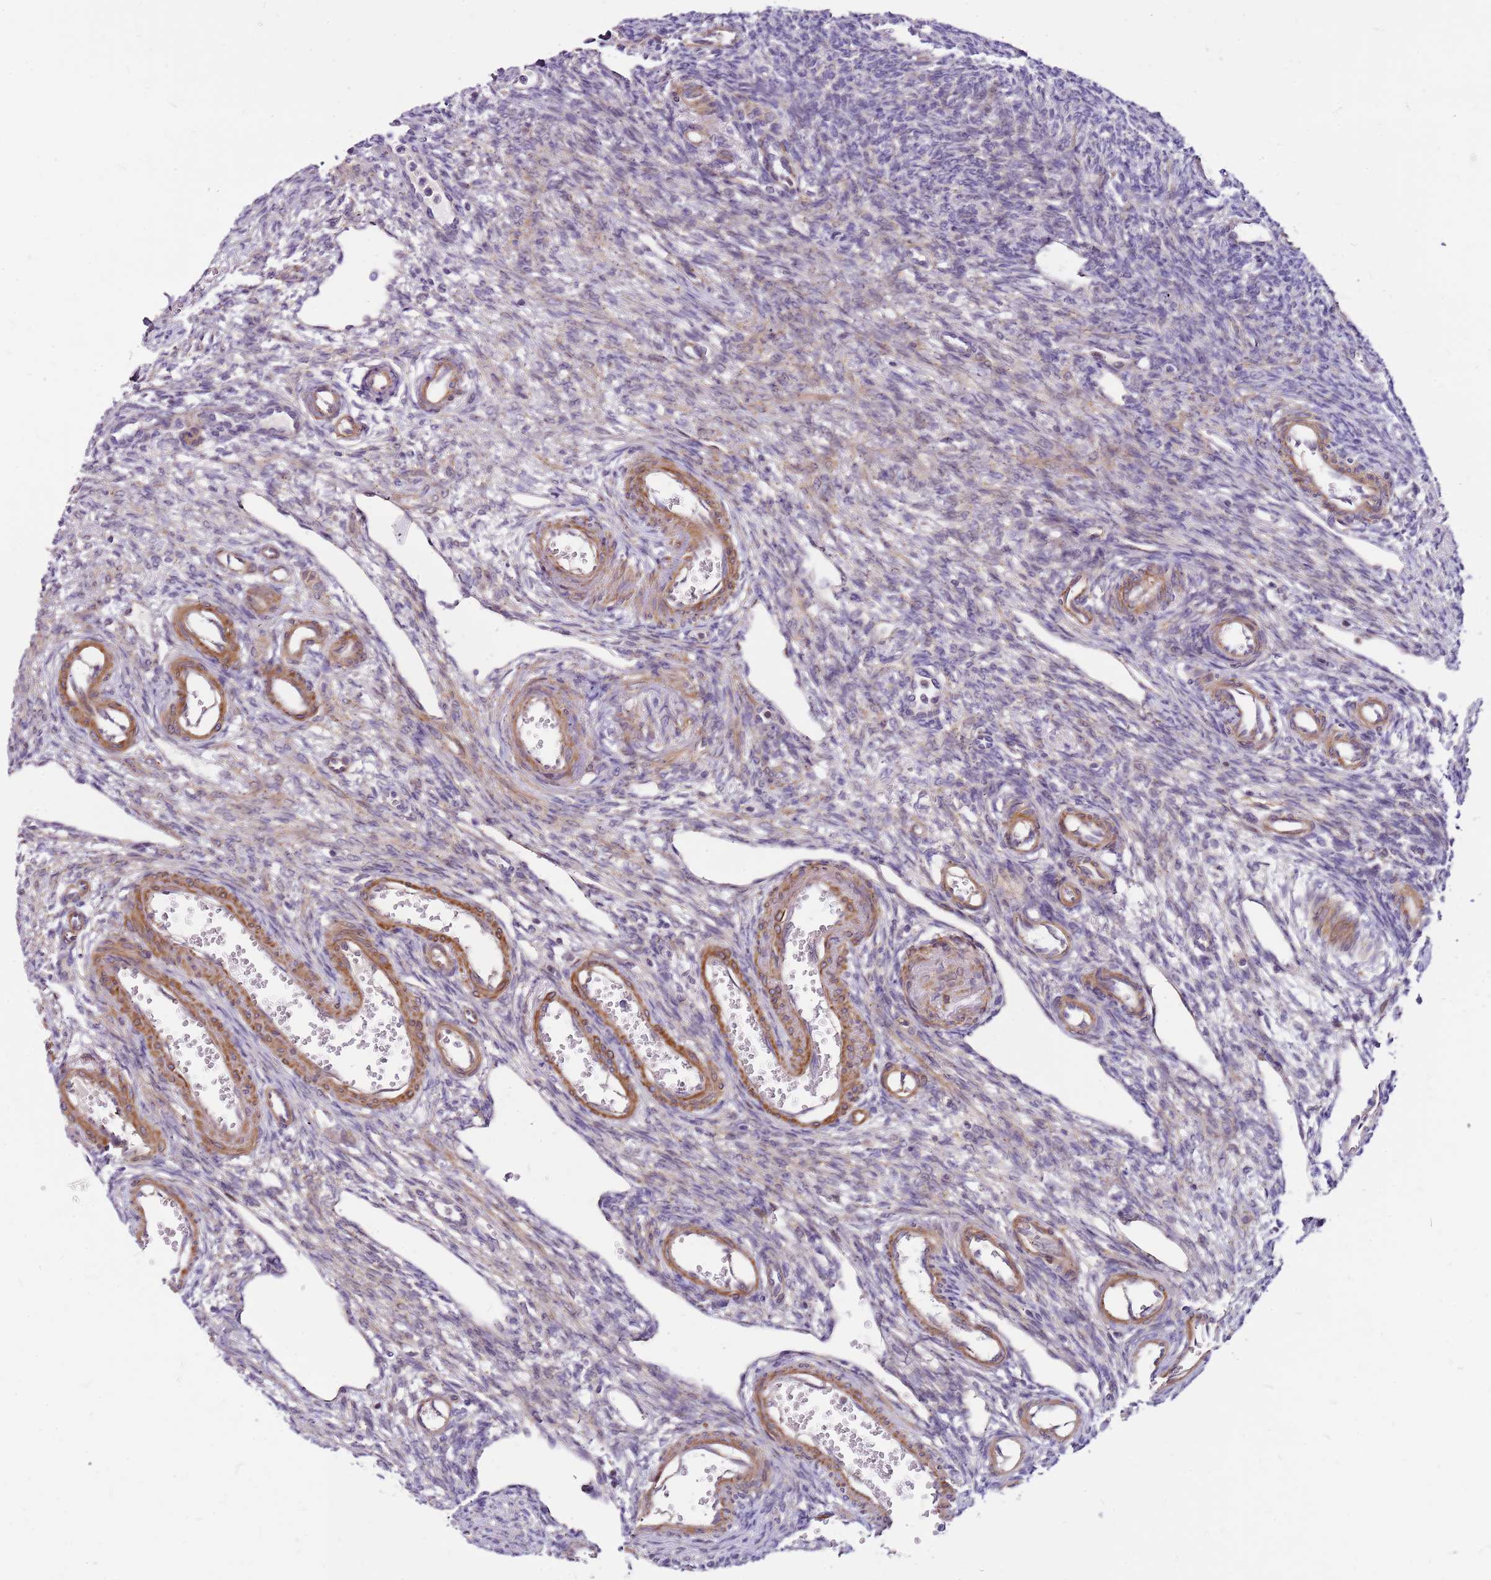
{"staining": {"intensity": "negative", "quantity": "none", "location": "none"}, "tissue": "ovary", "cell_type": "Ovarian stroma cells", "image_type": "normal", "snomed": [{"axis": "morphology", "description": "Normal tissue, NOS"}, {"axis": "morphology", "description": "Cyst, NOS"}, {"axis": "topography", "description": "Ovary"}], "caption": "Ovarian stroma cells show no significant positivity in unremarkable ovary.", "gene": "POLE3", "patient": {"sex": "female", "age": 33}}